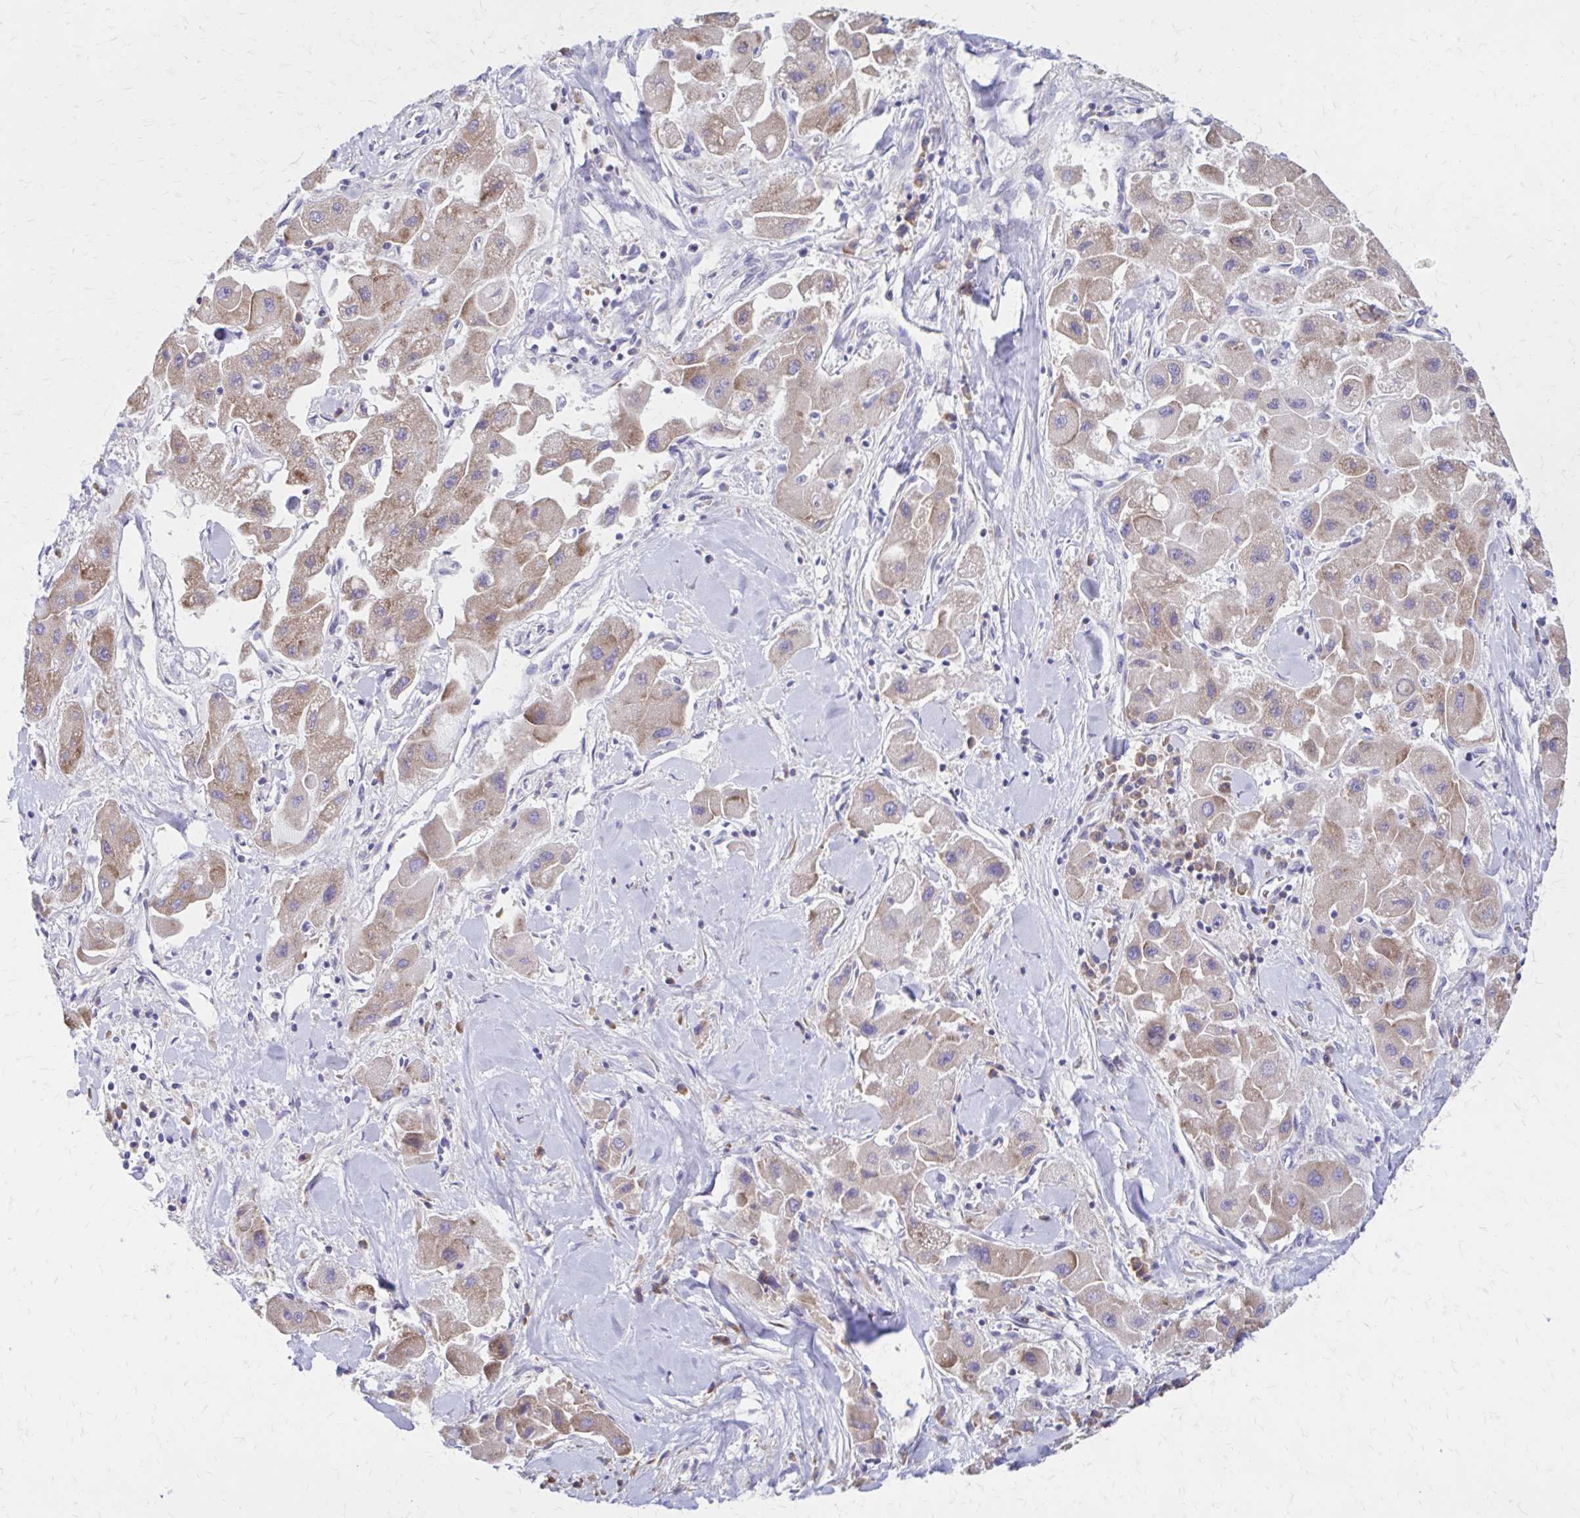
{"staining": {"intensity": "moderate", "quantity": "25%-75%", "location": "cytoplasmic/membranous"}, "tissue": "liver cancer", "cell_type": "Tumor cells", "image_type": "cancer", "snomed": [{"axis": "morphology", "description": "Carcinoma, Hepatocellular, NOS"}, {"axis": "topography", "description": "Liver"}], "caption": "Protein expression by immunohistochemistry shows moderate cytoplasmic/membranous expression in approximately 25%-75% of tumor cells in liver cancer.", "gene": "RPL27A", "patient": {"sex": "male", "age": 24}}